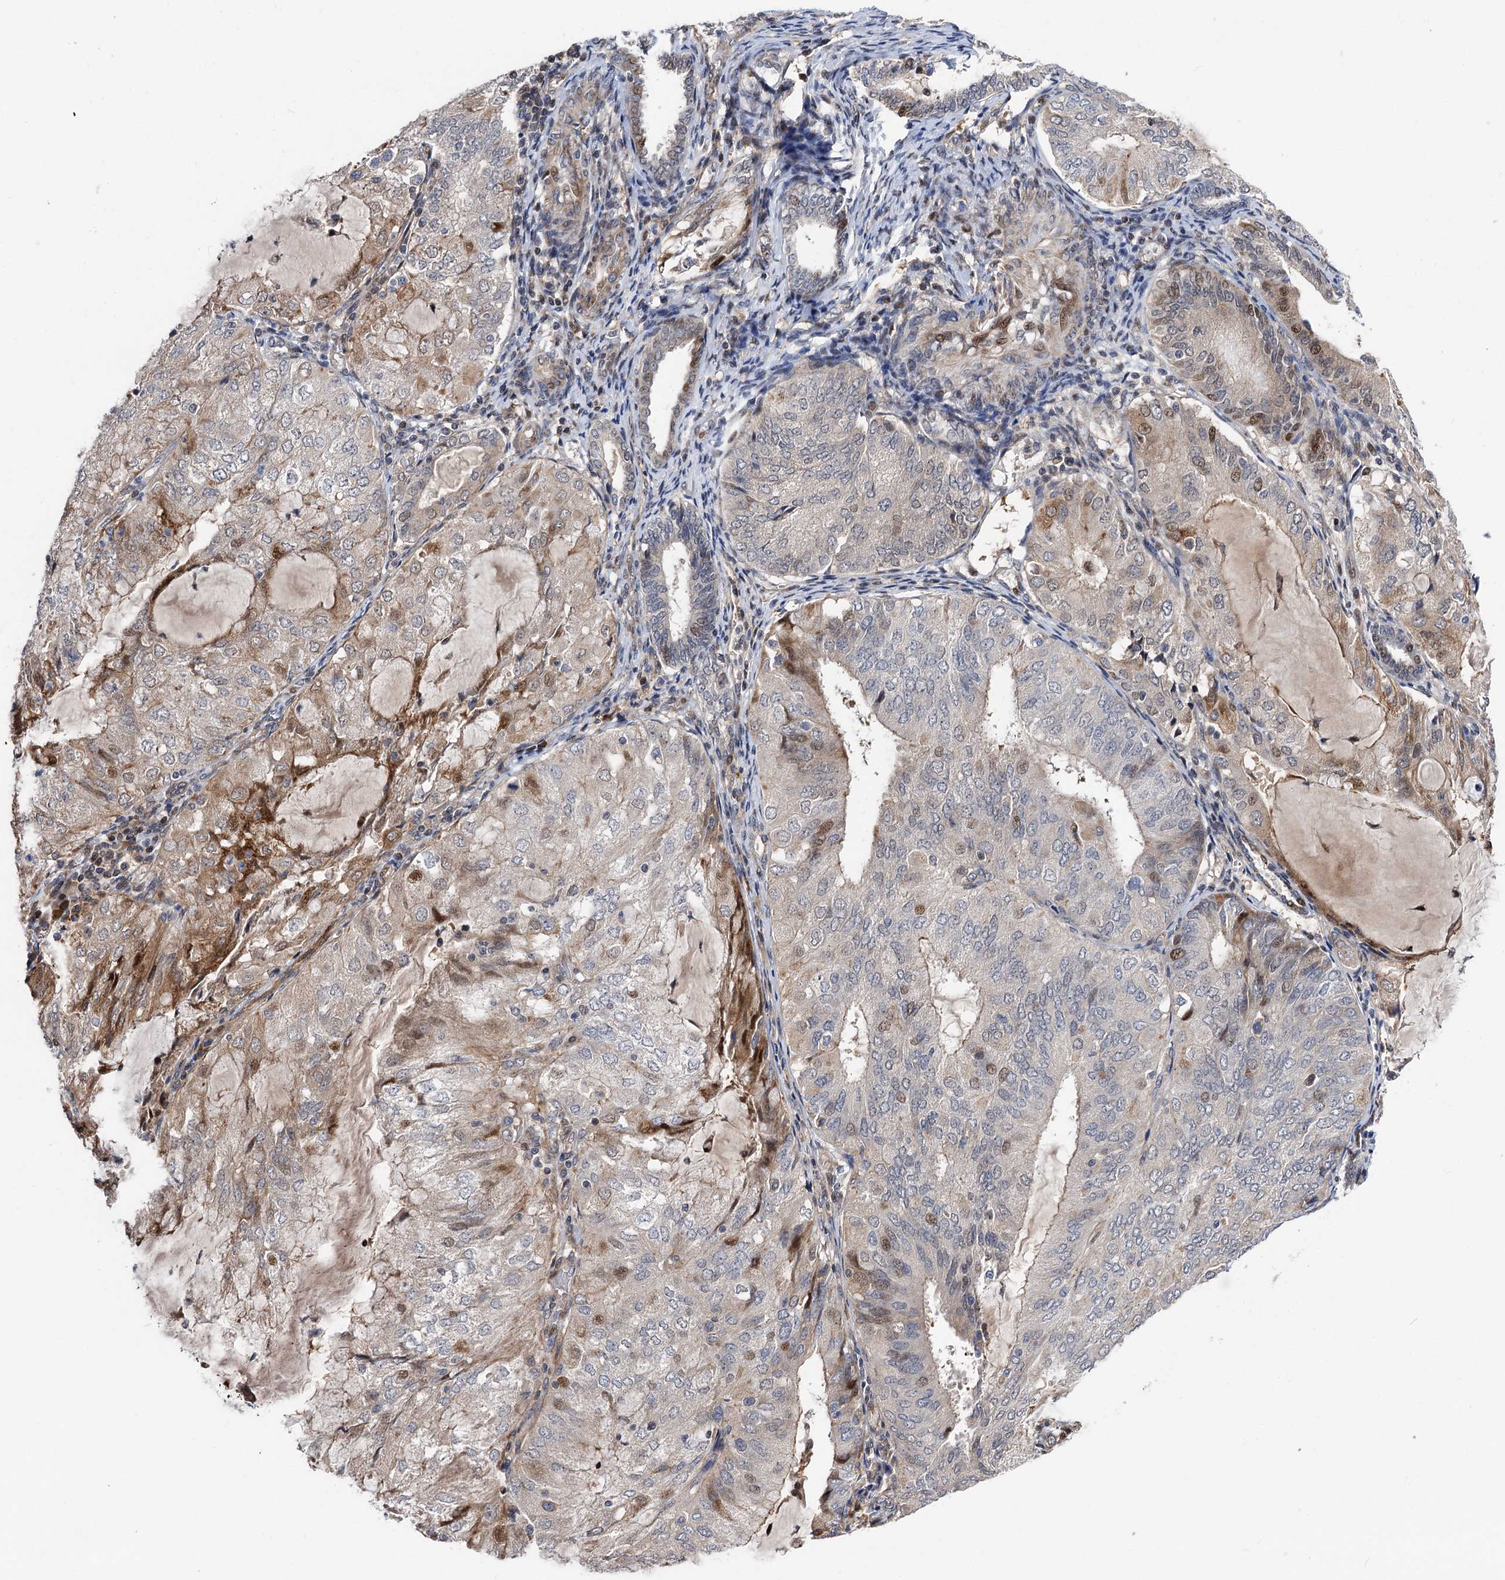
{"staining": {"intensity": "moderate", "quantity": "<25%", "location": "cytoplasmic/membranous,nuclear"}, "tissue": "endometrial cancer", "cell_type": "Tumor cells", "image_type": "cancer", "snomed": [{"axis": "morphology", "description": "Adenocarcinoma, NOS"}, {"axis": "topography", "description": "Endometrium"}], "caption": "Endometrial cancer (adenocarcinoma) tissue reveals moderate cytoplasmic/membranous and nuclear positivity in about <25% of tumor cells, visualized by immunohistochemistry.", "gene": "UBR1", "patient": {"sex": "female", "age": 81}}